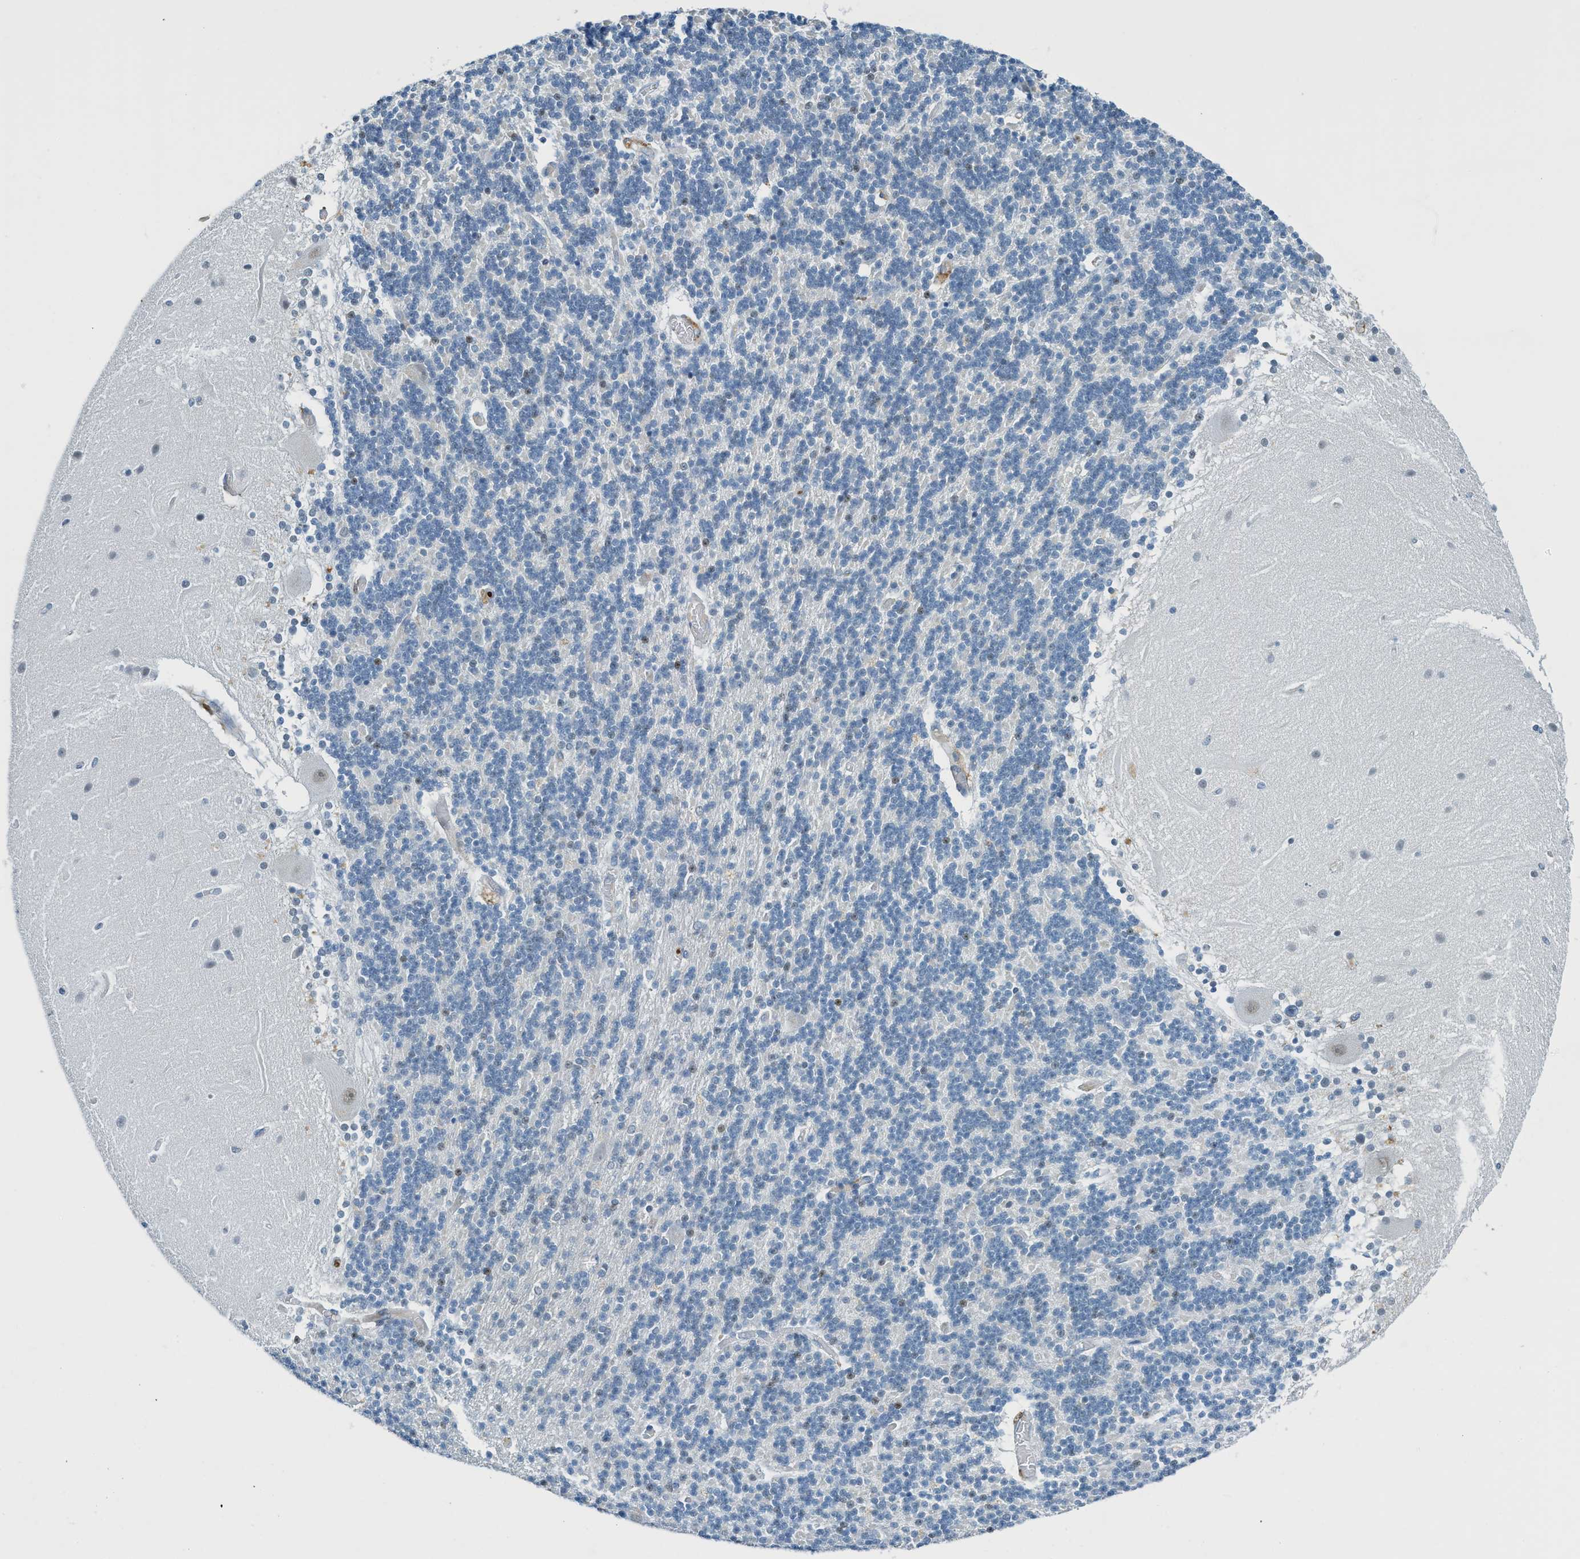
{"staining": {"intensity": "weak", "quantity": "<25%", "location": "nuclear"}, "tissue": "cerebellum", "cell_type": "Cells in granular layer", "image_type": "normal", "snomed": [{"axis": "morphology", "description": "Normal tissue, NOS"}, {"axis": "topography", "description": "Cerebellum"}], "caption": "IHC micrograph of normal human cerebellum stained for a protein (brown), which exhibits no expression in cells in granular layer. (Stains: DAB (3,3'-diaminobenzidine) immunohistochemistry with hematoxylin counter stain, Microscopy: brightfield microscopy at high magnification).", "gene": "SH3D19", "patient": {"sex": "female", "age": 54}}